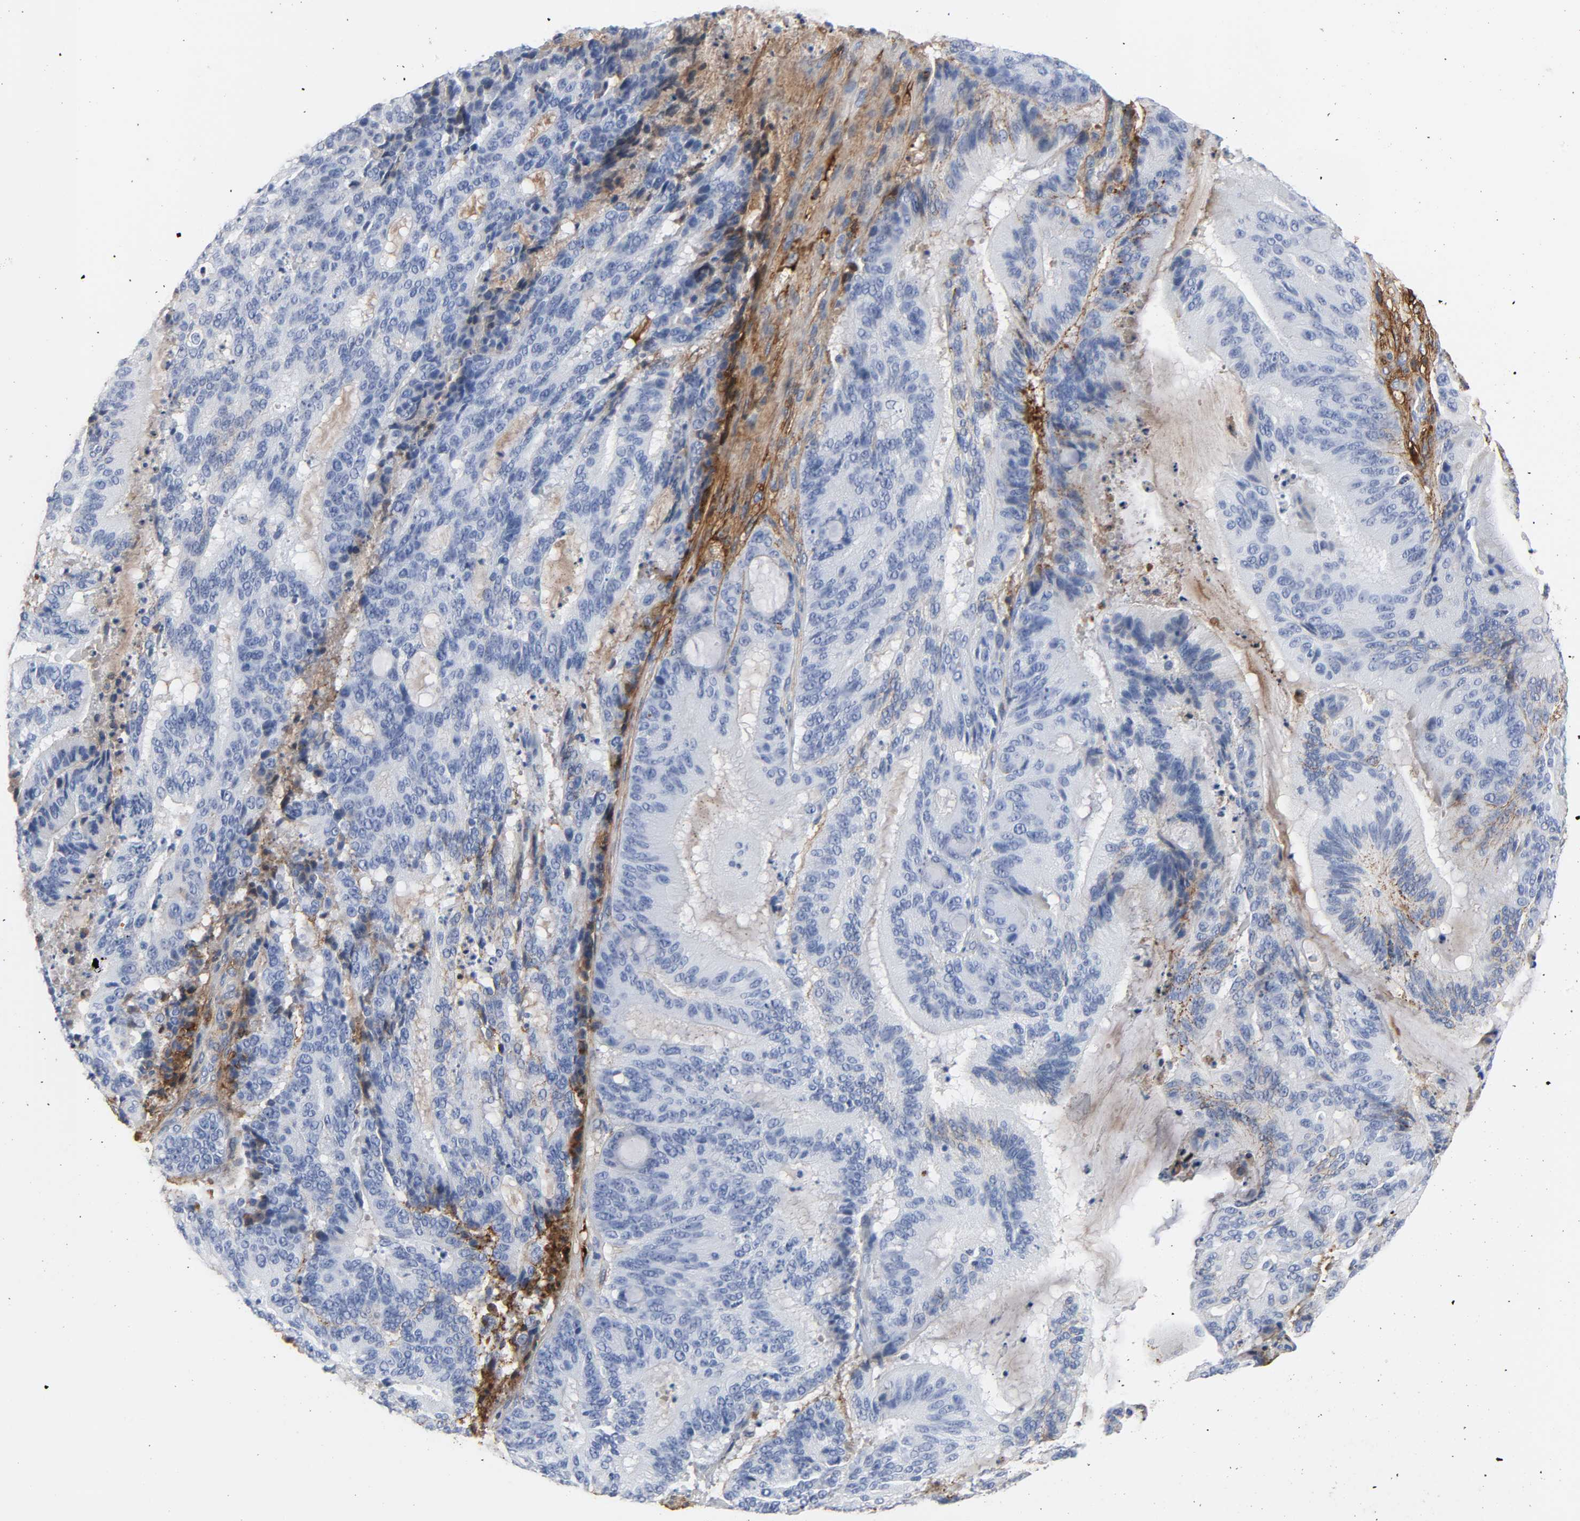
{"staining": {"intensity": "negative", "quantity": "none", "location": "none"}, "tissue": "liver cancer", "cell_type": "Tumor cells", "image_type": "cancer", "snomed": [{"axis": "morphology", "description": "Cholangiocarcinoma"}, {"axis": "topography", "description": "Liver"}], "caption": "This is an immunohistochemistry photomicrograph of human liver cancer. There is no positivity in tumor cells.", "gene": "FBLN1", "patient": {"sex": "female", "age": 73}}